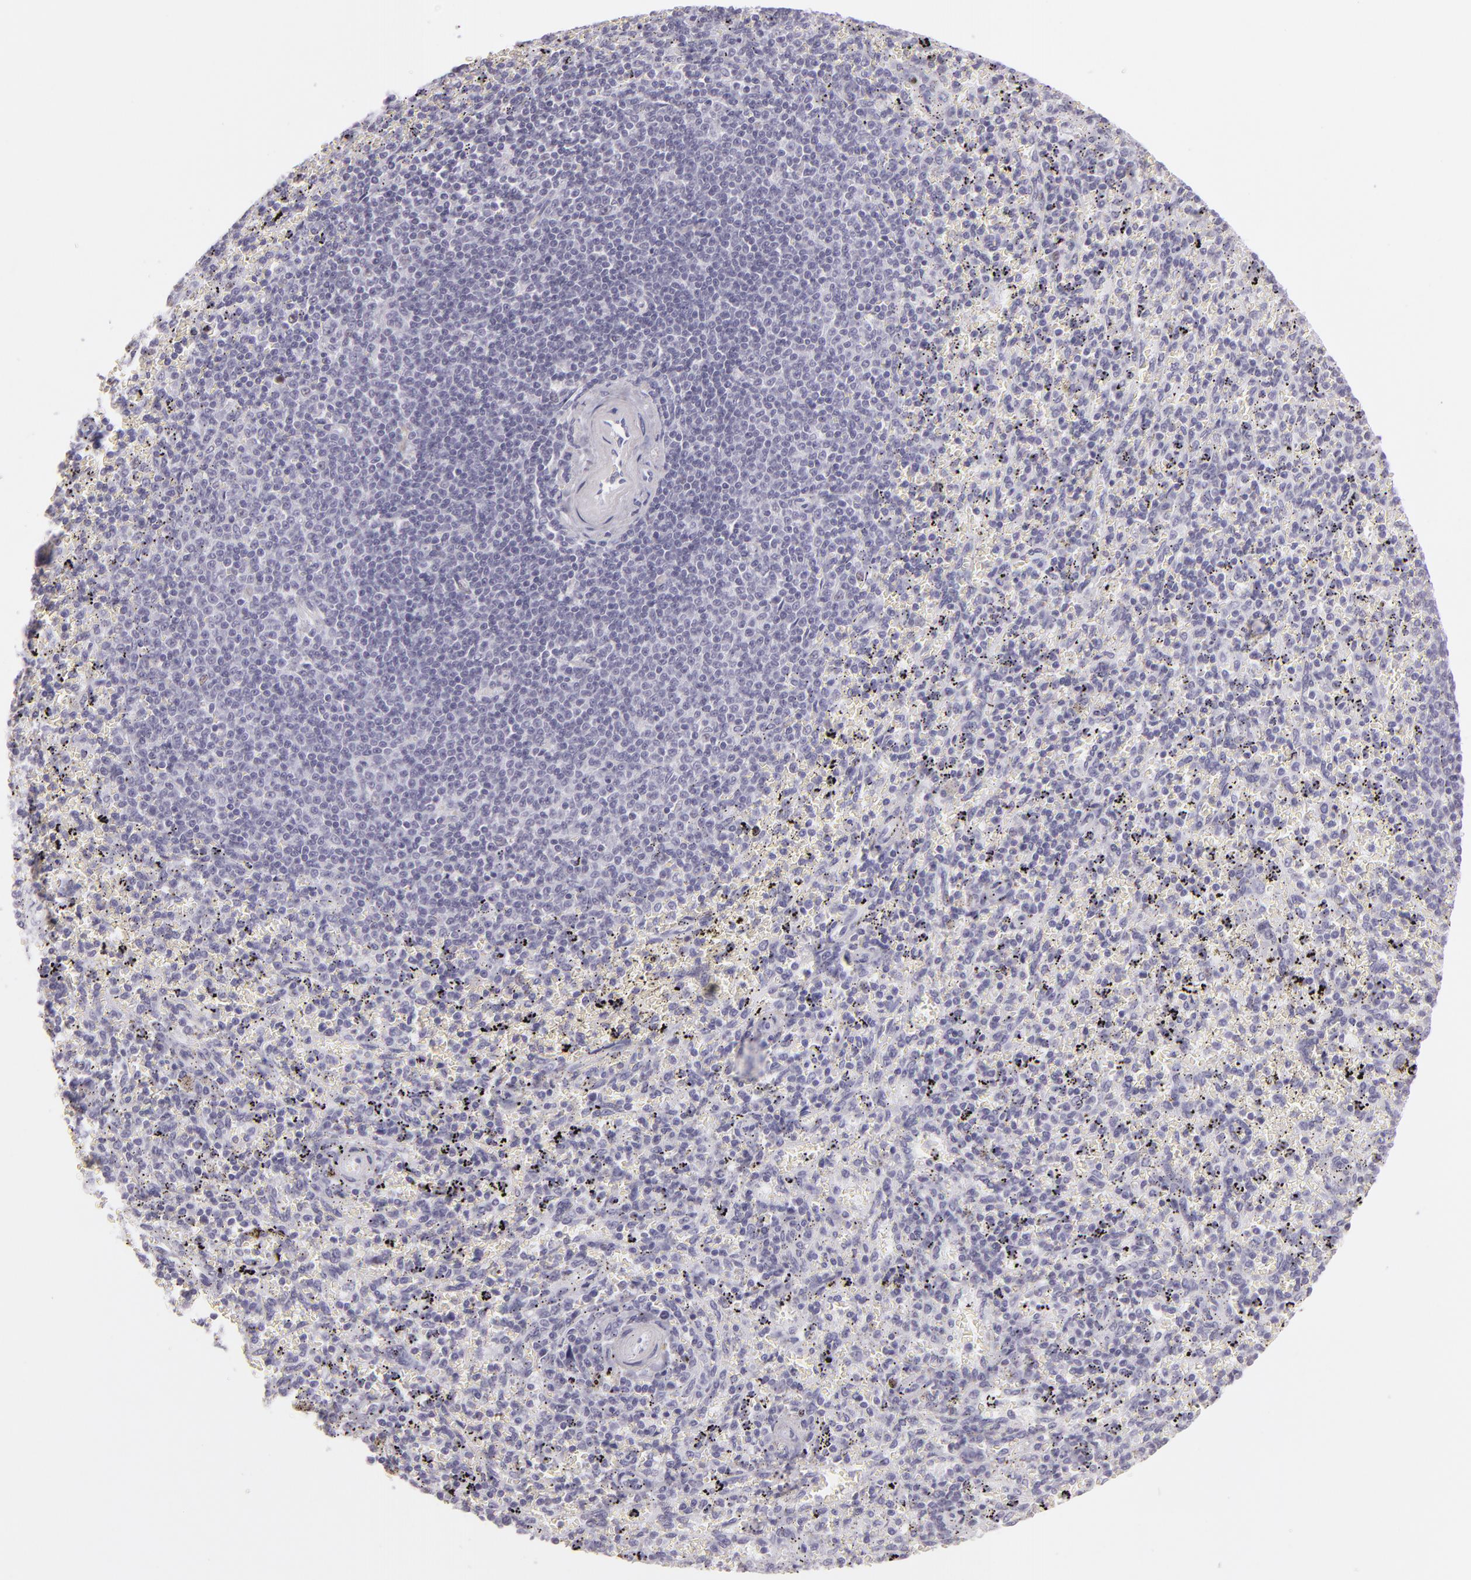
{"staining": {"intensity": "negative", "quantity": "none", "location": "none"}, "tissue": "spleen", "cell_type": "Cells in red pulp", "image_type": "normal", "snomed": [{"axis": "morphology", "description": "Normal tissue, NOS"}, {"axis": "topography", "description": "Spleen"}], "caption": "This is a micrograph of IHC staining of unremarkable spleen, which shows no positivity in cells in red pulp.", "gene": "MCM3", "patient": {"sex": "female", "age": 43}}